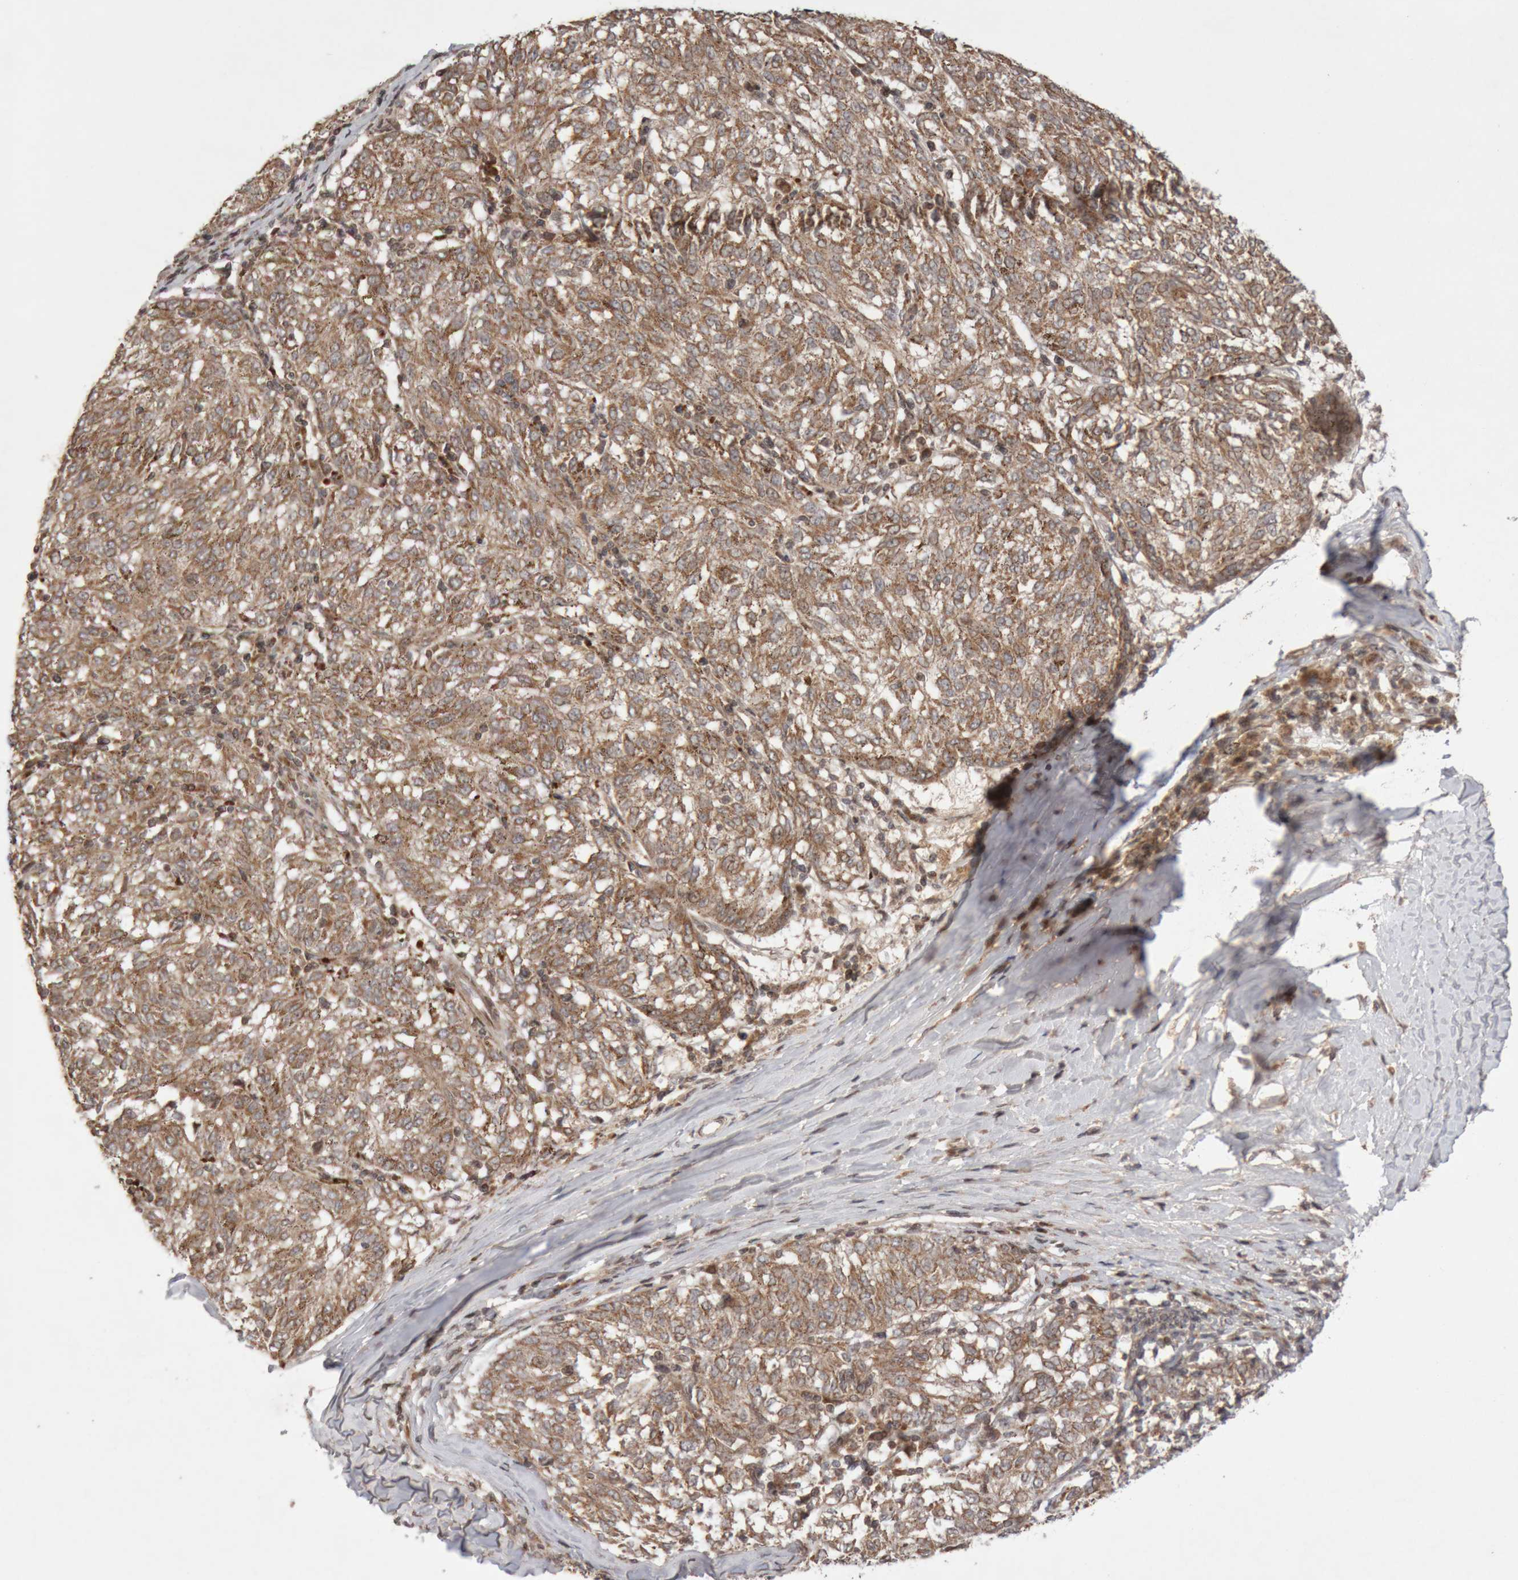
{"staining": {"intensity": "moderate", "quantity": ">75%", "location": "cytoplasmic/membranous"}, "tissue": "melanoma", "cell_type": "Tumor cells", "image_type": "cancer", "snomed": [{"axis": "morphology", "description": "Malignant melanoma, NOS"}, {"axis": "topography", "description": "Skin"}], "caption": "Malignant melanoma stained for a protein demonstrates moderate cytoplasmic/membranous positivity in tumor cells. (brown staining indicates protein expression, while blue staining denotes nuclei).", "gene": "KIF21B", "patient": {"sex": "female", "age": 72}}